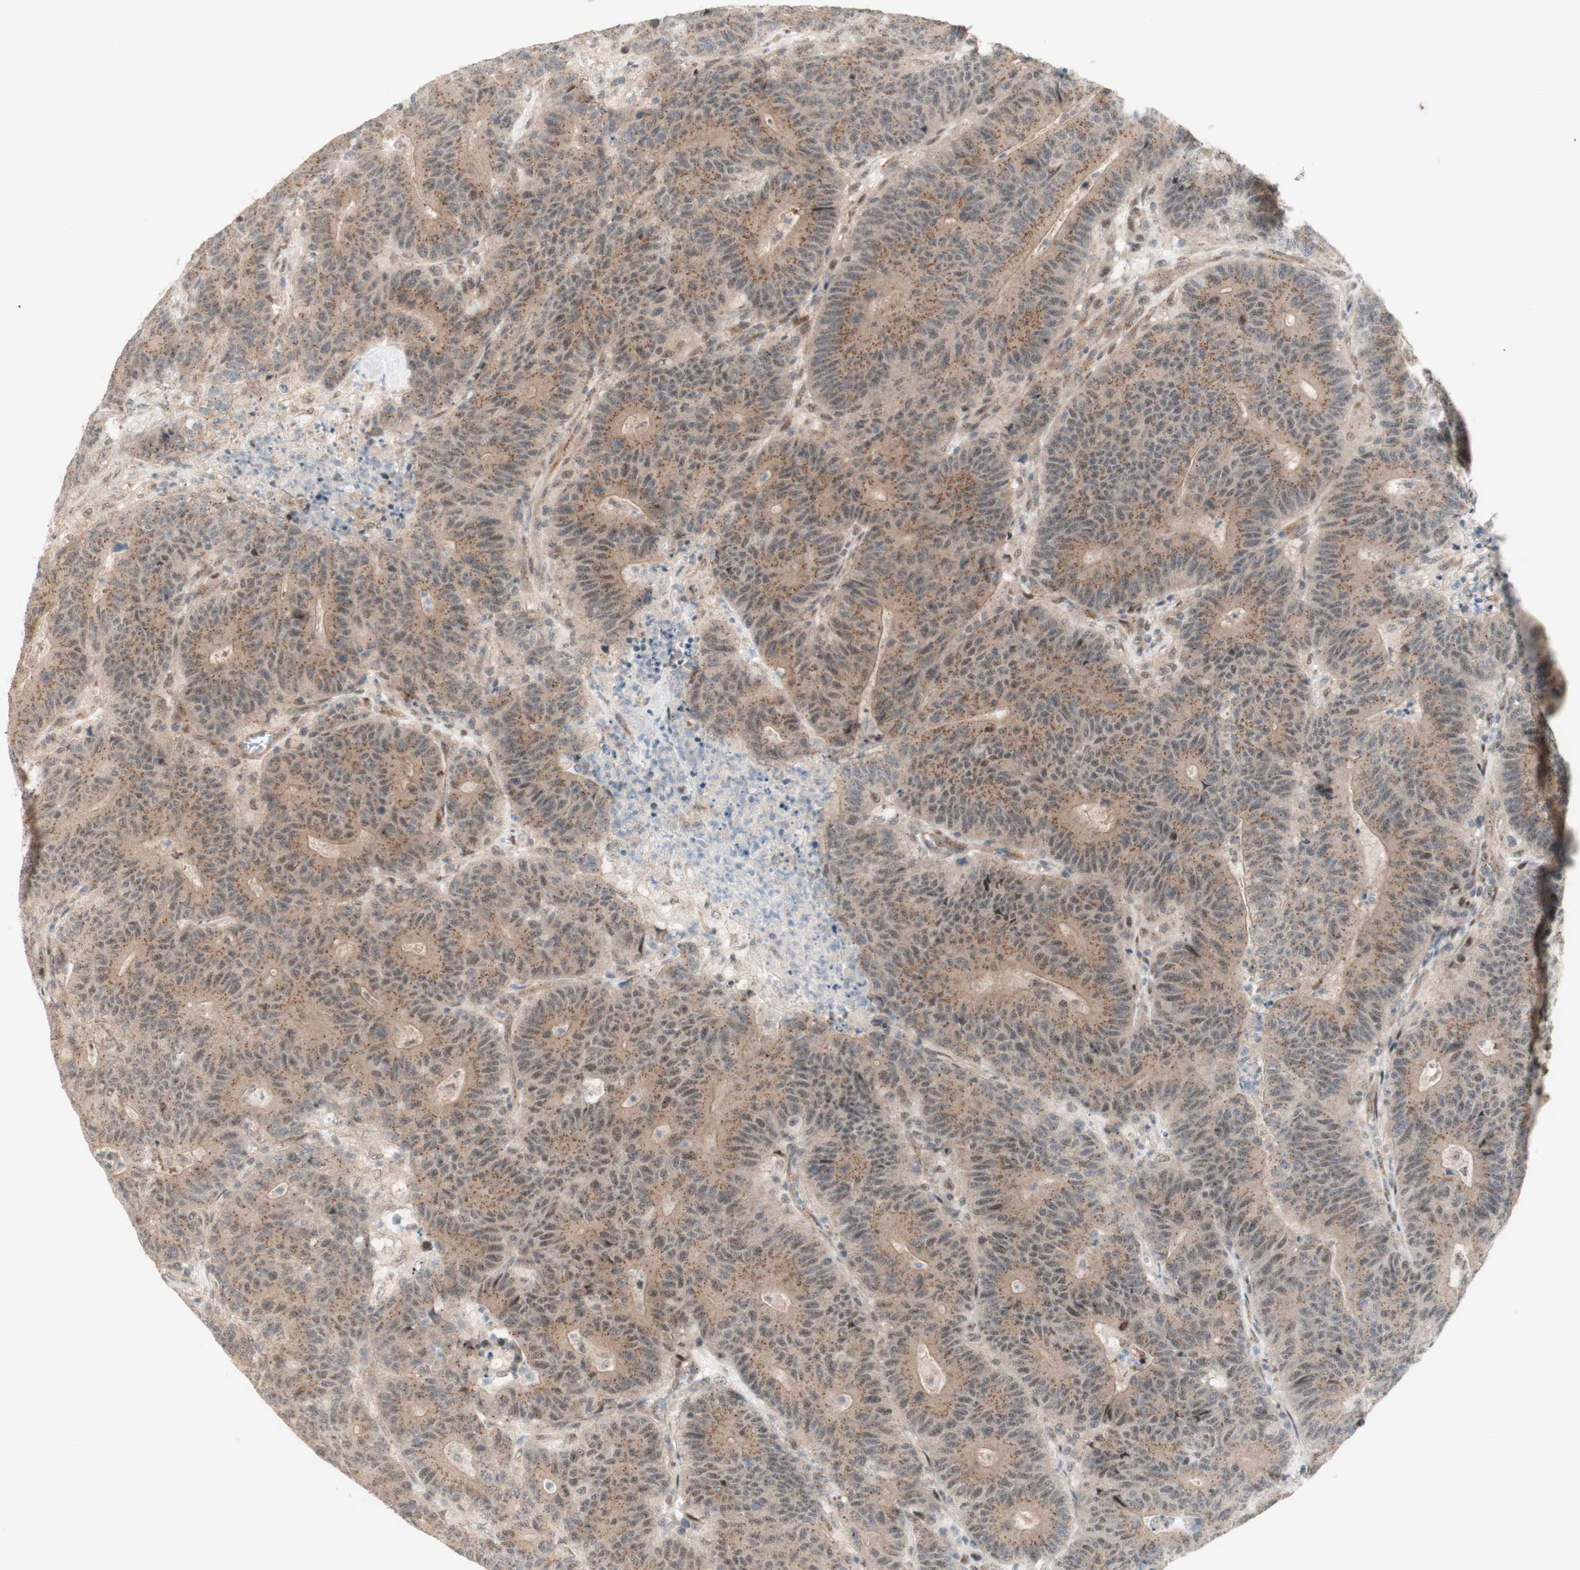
{"staining": {"intensity": "weak", "quantity": ">75%", "location": "cytoplasmic/membranous"}, "tissue": "colorectal cancer", "cell_type": "Tumor cells", "image_type": "cancer", "snomed": [{"axis": "morphology", "description": "Normal tissue, NOS"}, {"axis": "morphology", "description": "Adenocarcinoma, NOS"}, {"axis": "topography", "description": "Colon"}], "caption": "Immunohistochemistry (IHC) staining of colorectal adenocarcinoma, which shows low levels of weak cytoplasmic/membranous positivity in approximately >75% of tumor cells indicating weak cytoplasmic/membranous protein positivity. The staining was performed using DAB (brown) for protein detection and nuclei were counterstained in hematoxylin (blue).", "gene": "CYLD", "patient": {"sex": "female", "age": 75}}